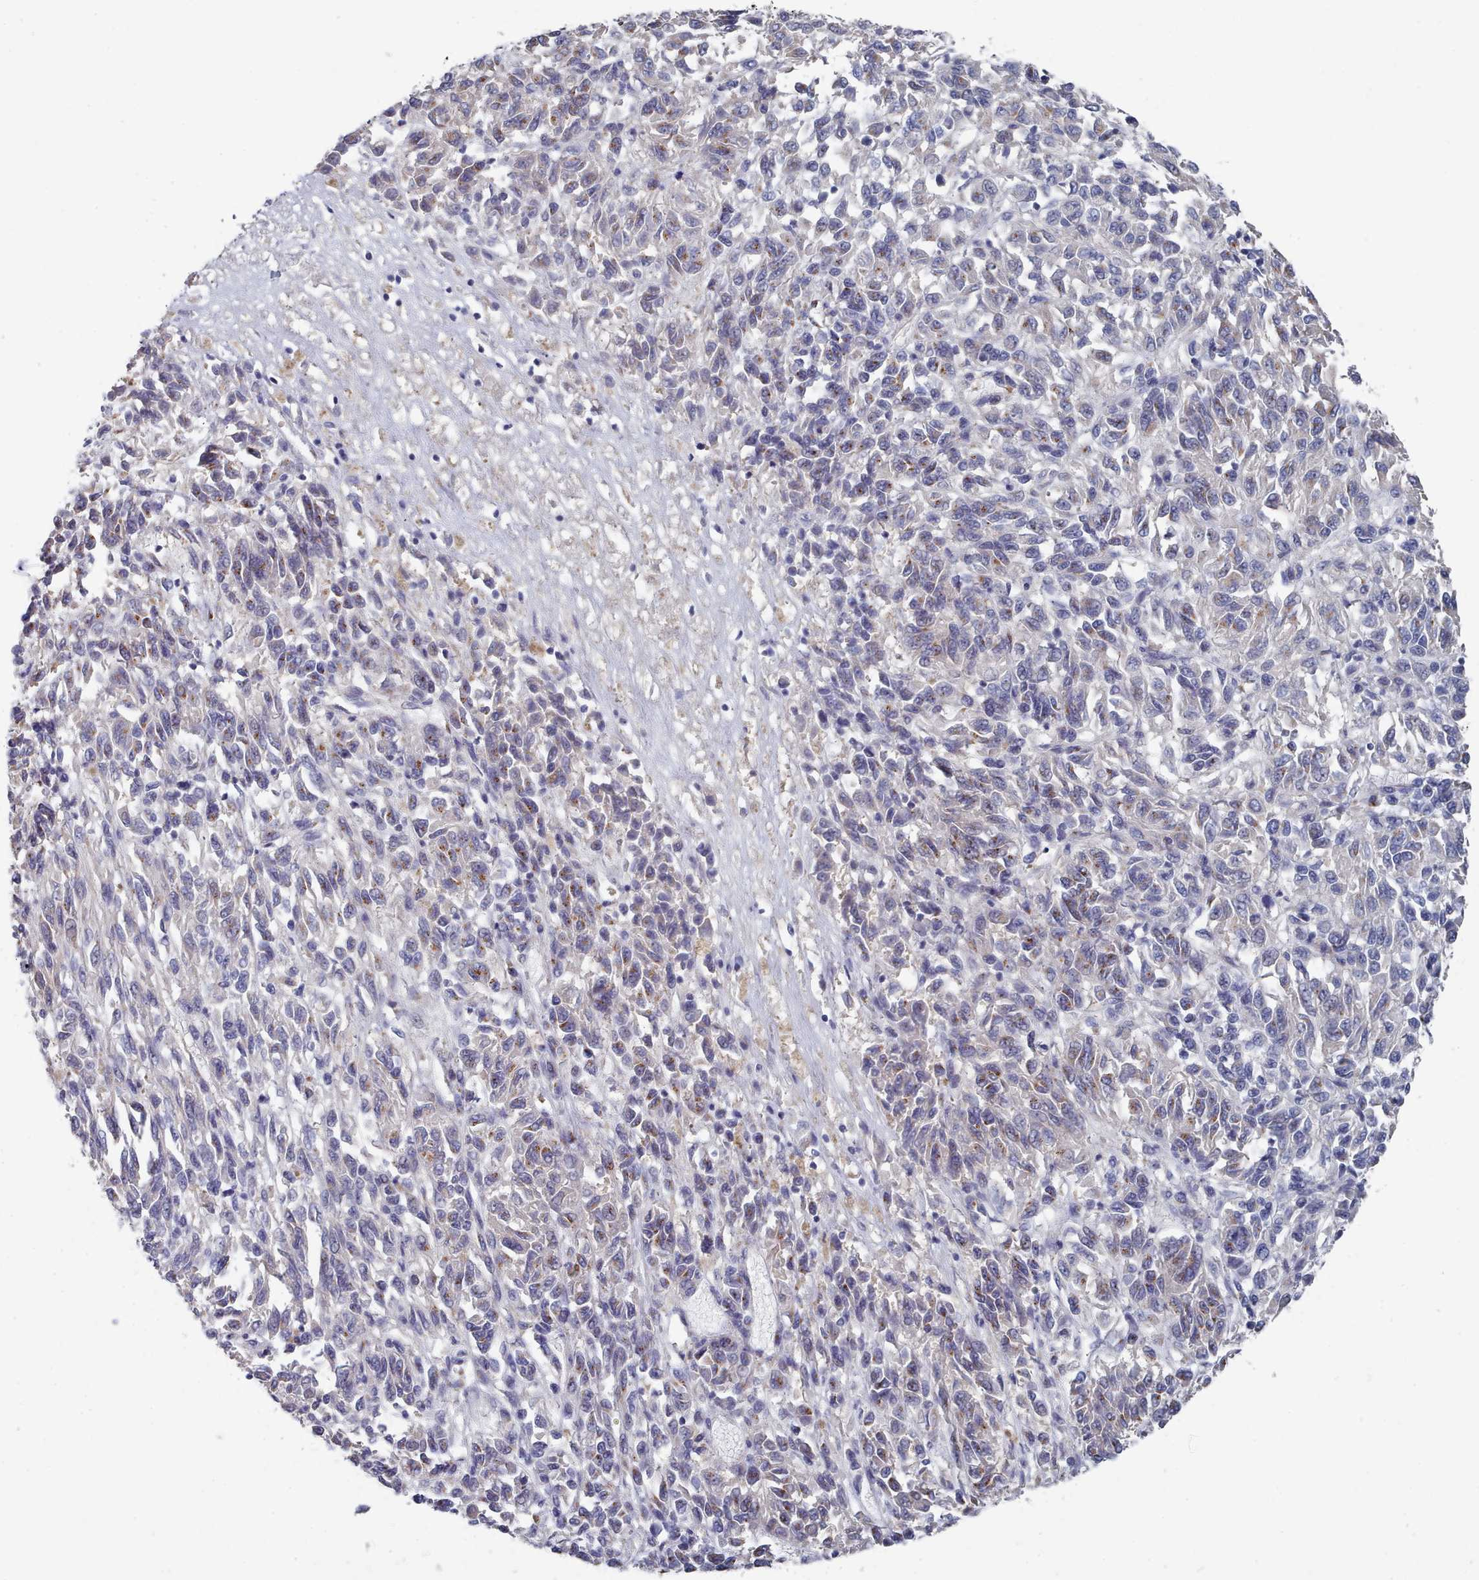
{"staining": {"intensity": "moderate", "quantity": "<25%", "location": "cytoplasmic/membranous"}, "tissue": "melanoma", "cell_type": "Tumor cells", "image_type": "cancer", "snomed": [{"axis": "morphology", "description": "Malignant melanoma, Metastatic site"}, {"axis": "topography", "description": "Lung"}], "caption": "The photomicrograph exhibits a brown stain indicating the presence of a protein in the cytoplasmic/membranous of tumor cells in melanoma. The protein is shown in brown color, while the nuclei are stained blue.", "gene": "PDE4C", "patient": {"sex": "male", "age": 64}}